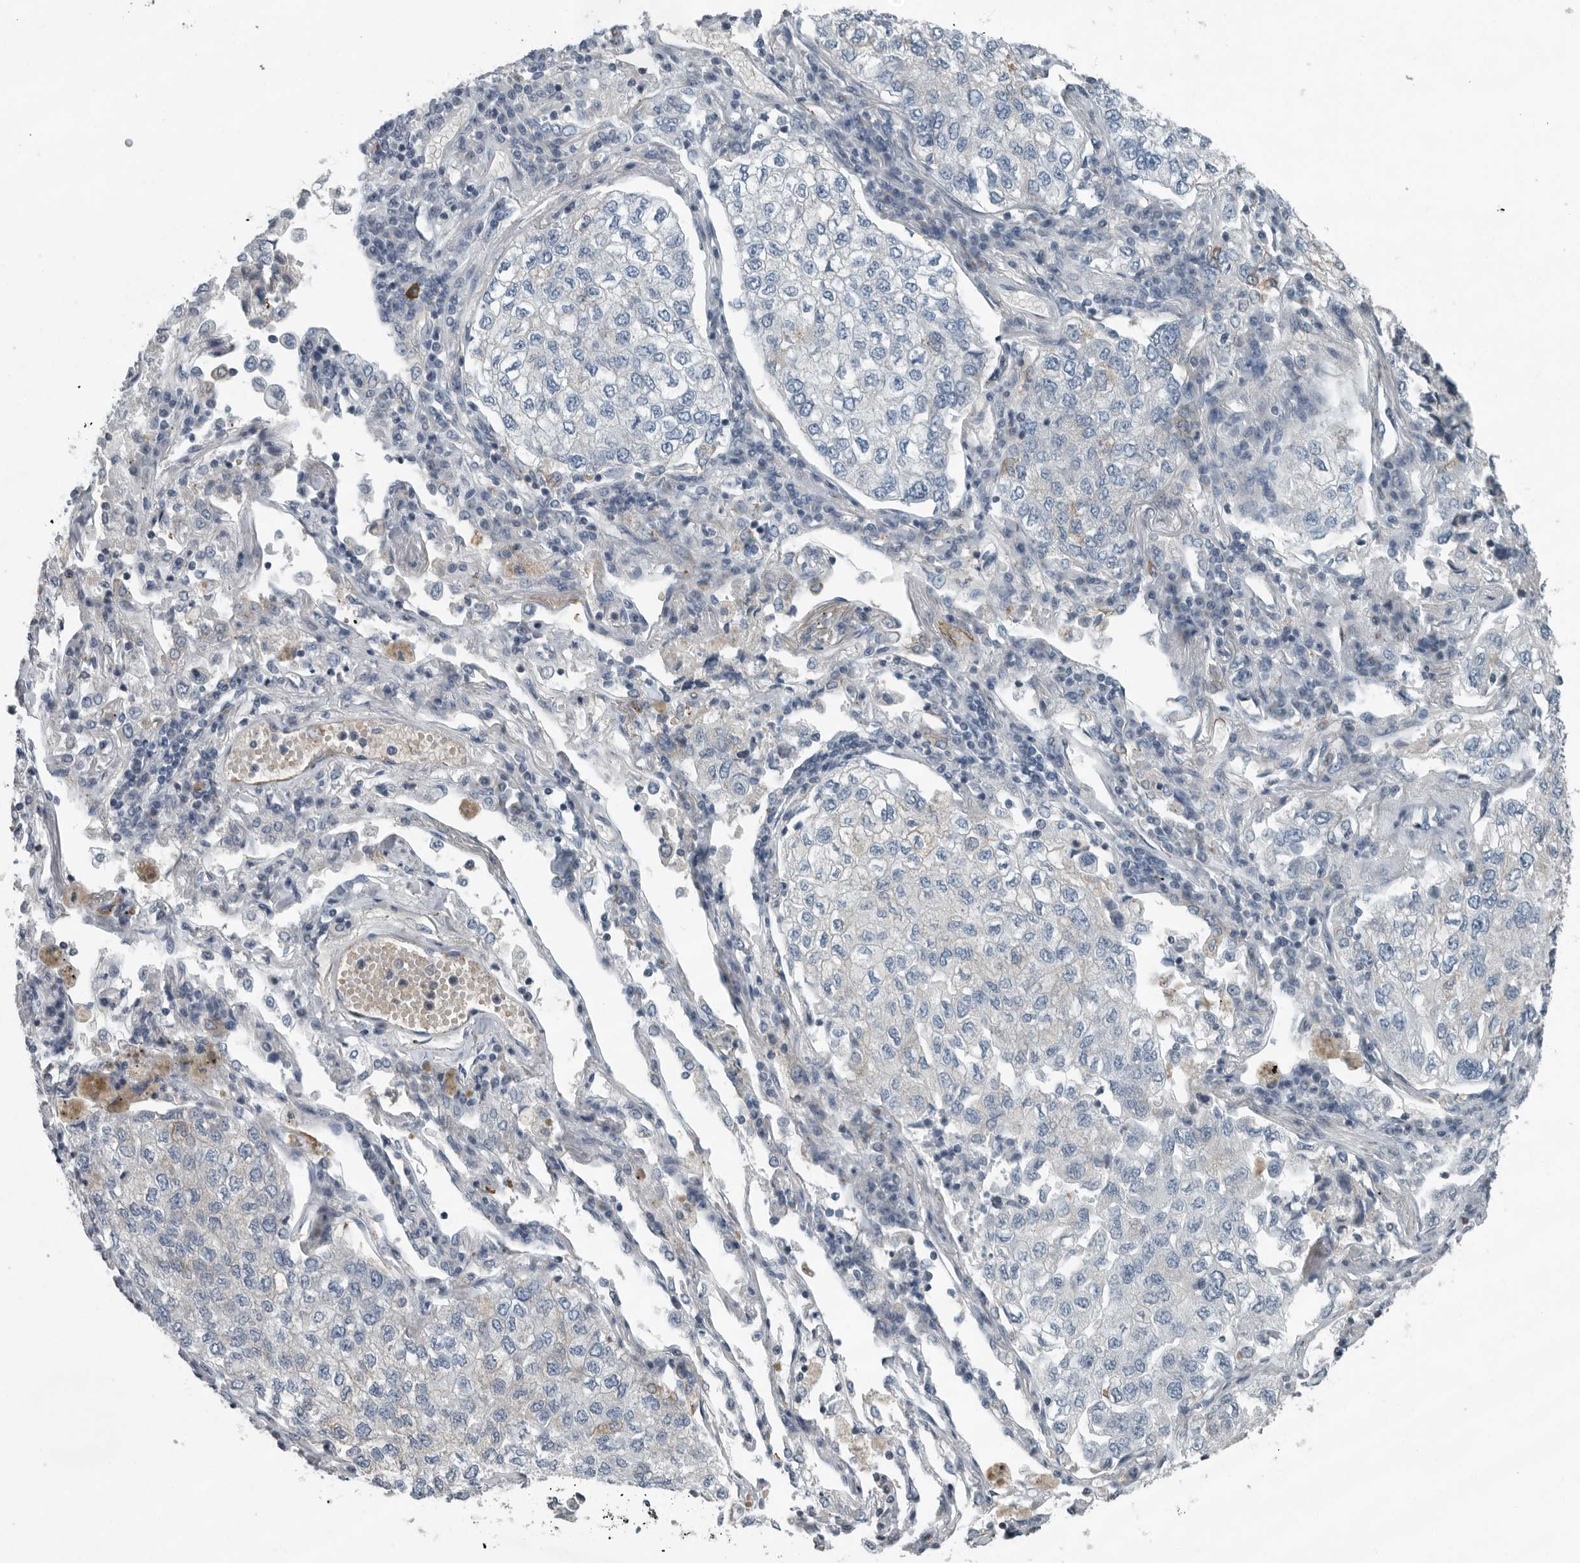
{"staining": {"intensity": "negative", "quantity": "none", "location": "none"}, "tissue": "lung cancer", "cell_type": "Tumor cells", "image_type": "cancer", "snomed": [{"axis": "morphology", "description": "Adenocarcinoma, NOS"}, {"axis": "topography", "description": "Lung"}], "caption": "High magnification brightfield microscopy of lung cancer (adenocarcinoma) stained with DAB (brown) and counterstained with hematoxylin (blue): tumor cells show no significant staining.", "gene": "MPP3", "patient": {"sex": "male", "age": 63}}